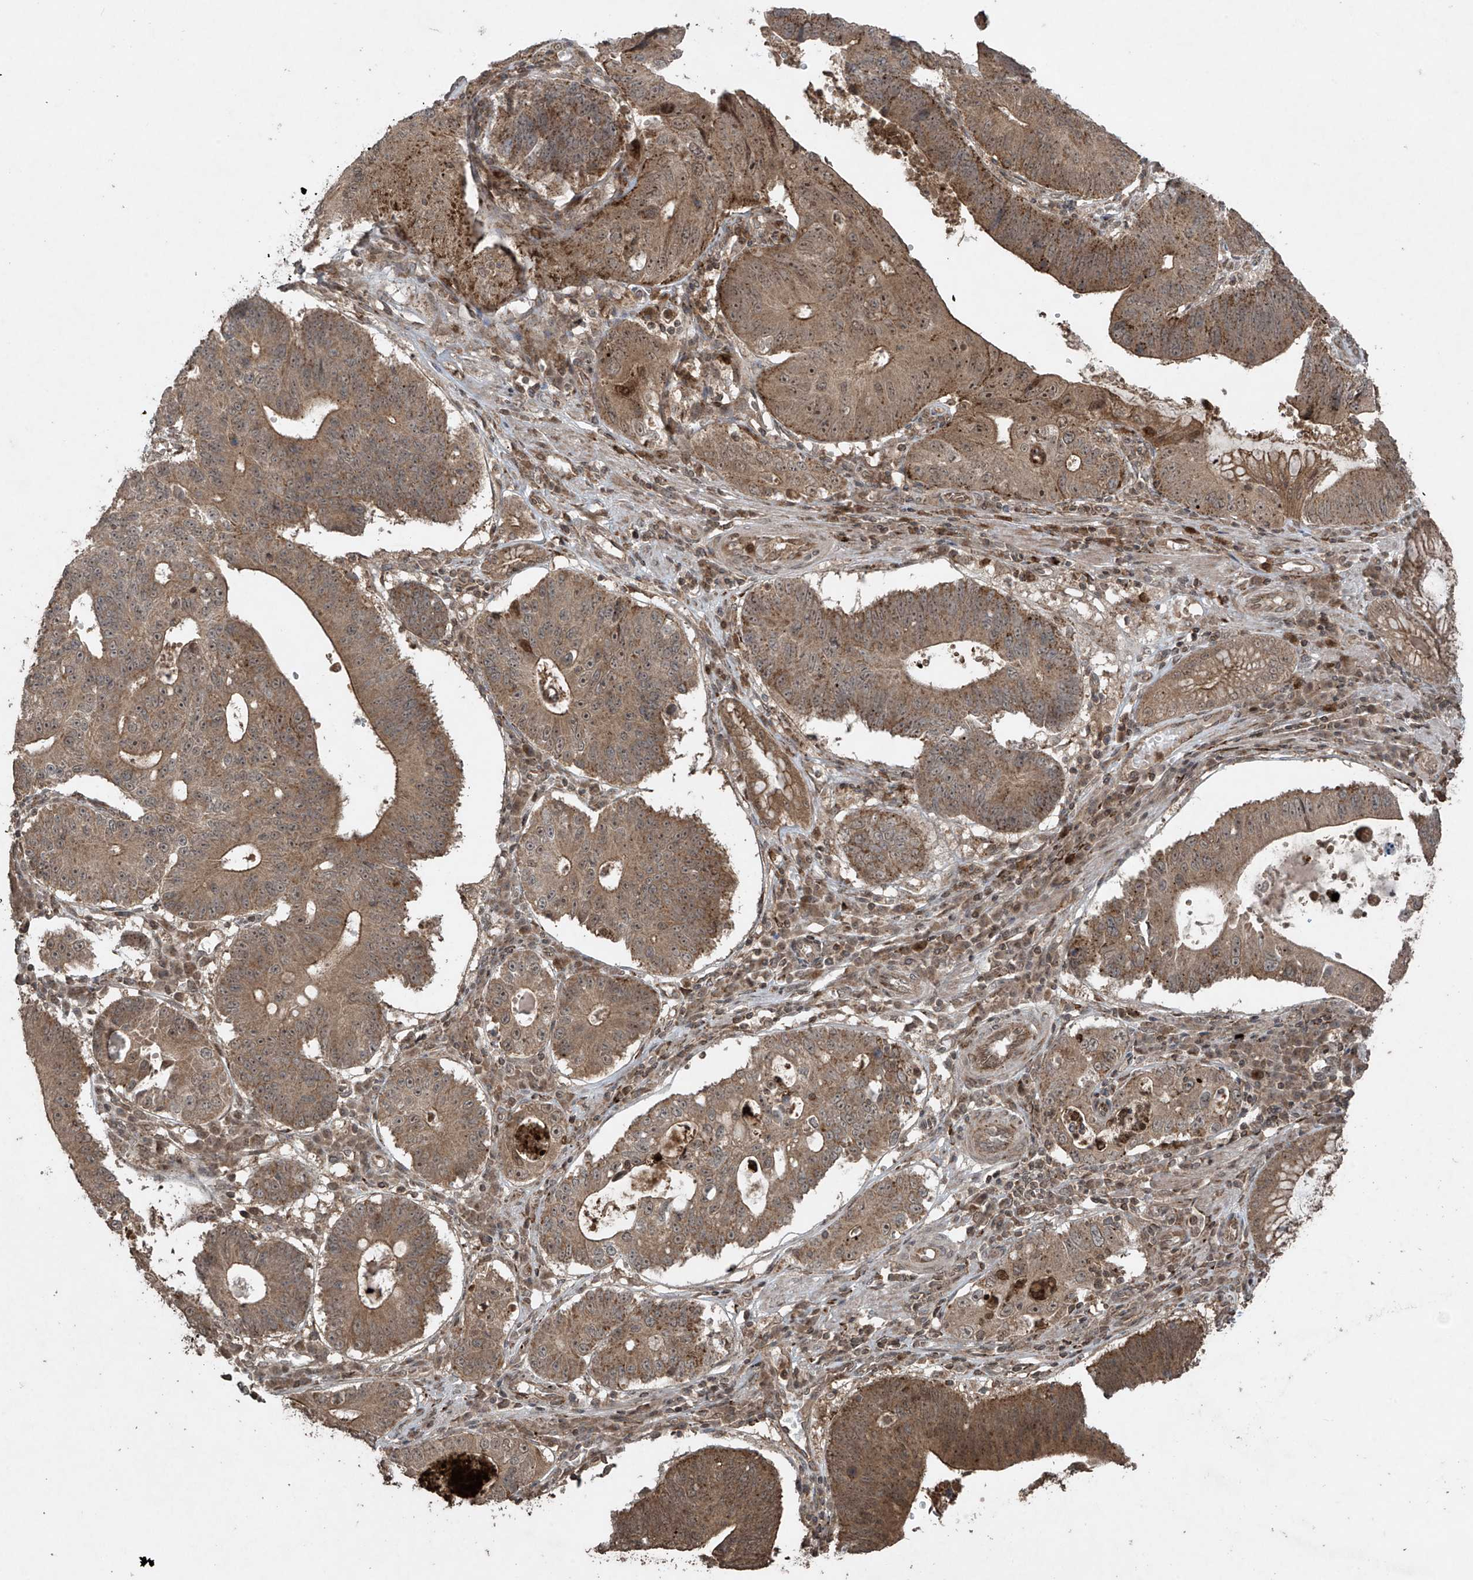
{"staining": {"intensity": "moderate", "quantity": ">75%", "location": "cytoplasmic/membranous"}, "tissue": "stomach cancer", "cell_type": "Tumor cells", "image_type": "cancer", "snomed": [{"axis": "morphology", "description": "Adenocarcinoma, NOS"}, {"axis": "topography", "description": "Stomach"}], "caption": "Protein analysis of adenocarcinoma (stomach) tissue shows moderate cytoplasmic/membranous positivity in about >75% of tumor cells. (Brightfield microscopy of DAB IHC at high magnification).", "gene": "PGPEP1", "patient": {"sex": "male", "age": 59}}